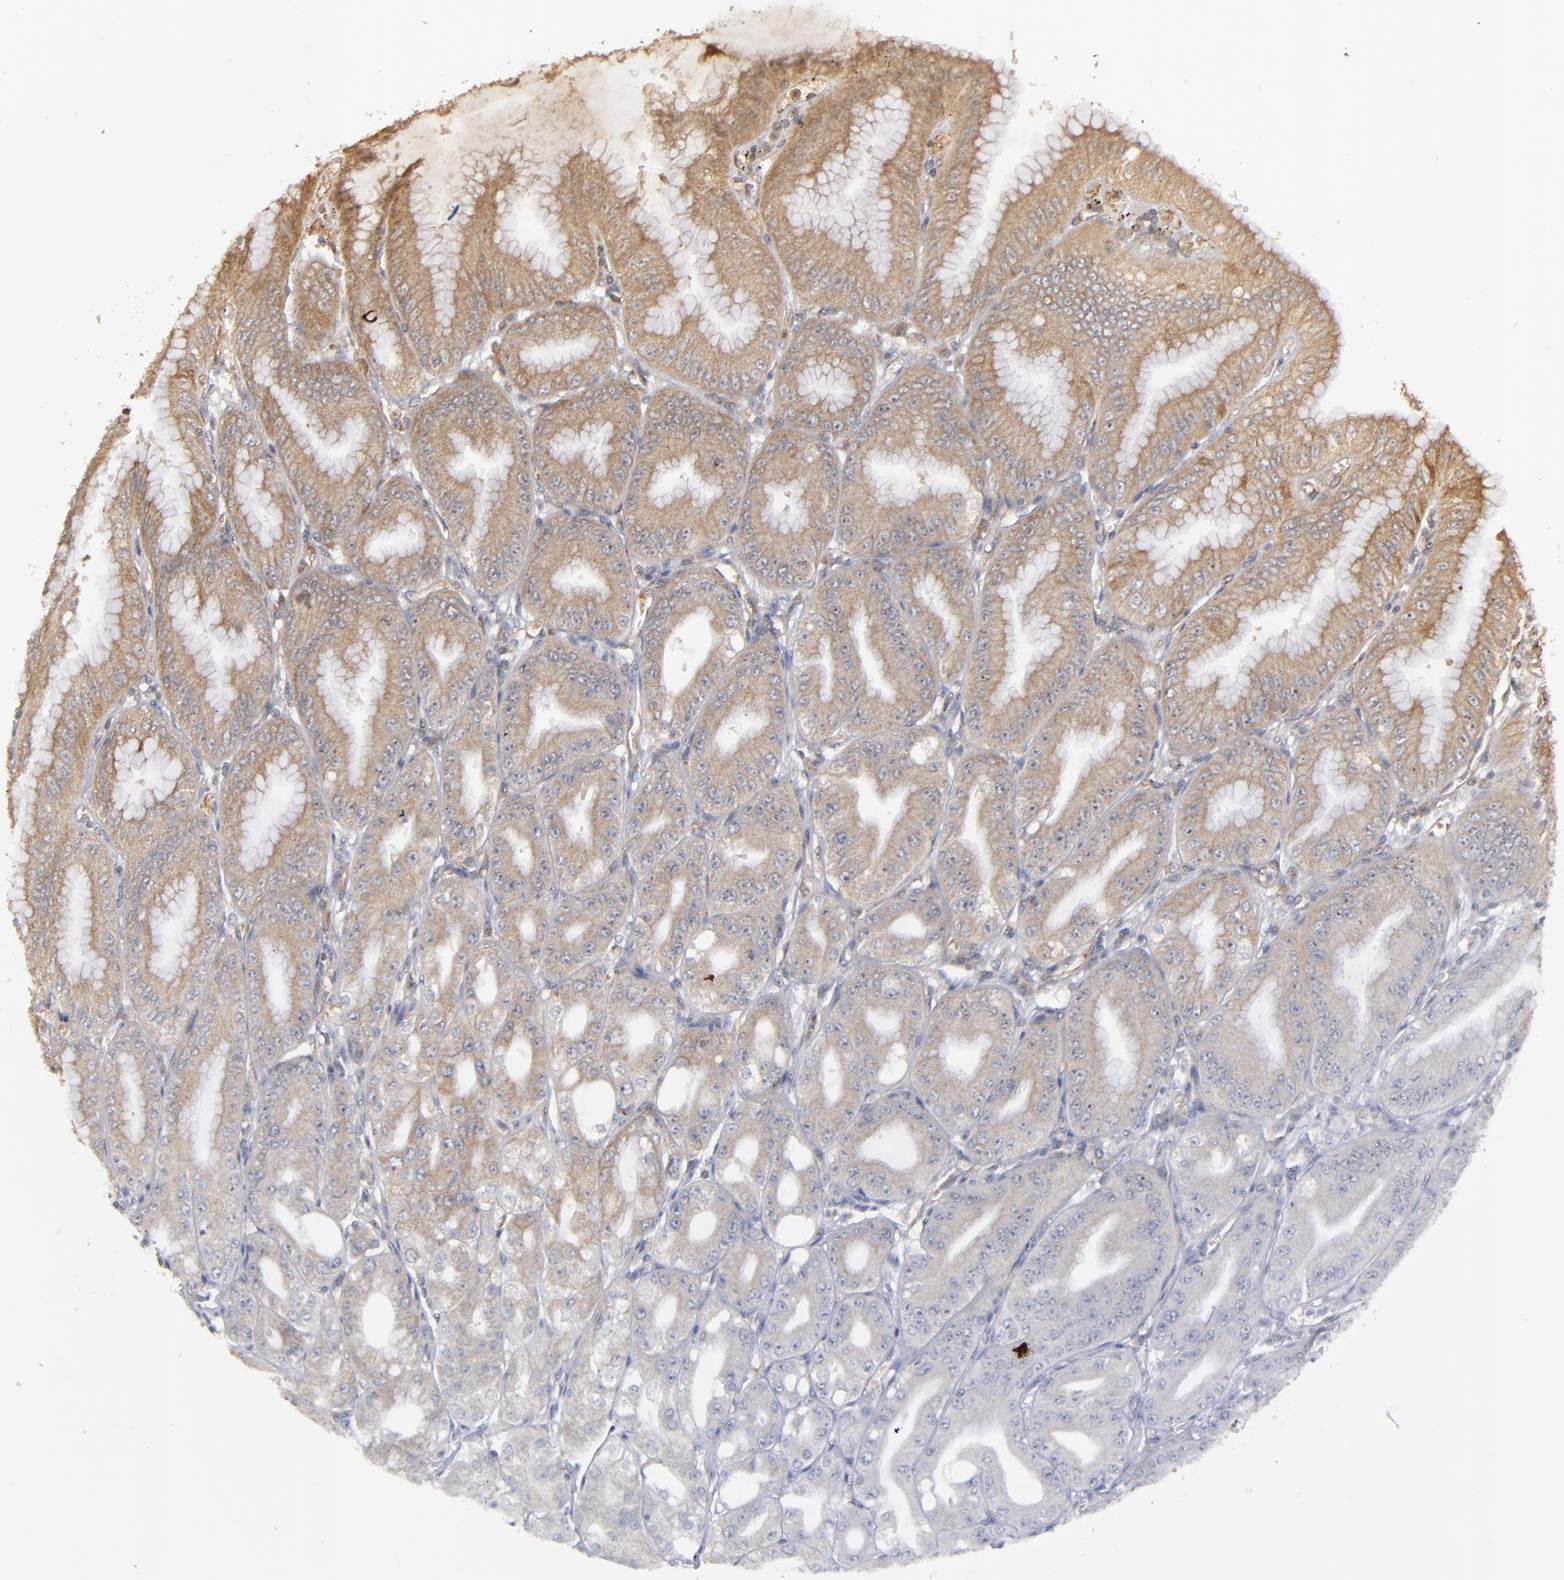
{"staining": {"intensity": "moderate", "quantity": "25%-75%", "location": "cytoplasmic/membranous"}, "tissue": "stomach", "cell_type": "Glandular cells", "image_type": "normal", "snomed": [{"axis": "morphology", "description": "Normal tissue, NOS"}, {"axis": "topography", "description": "Stomach, lower"}], "caption": "This image reveals normal stomach stained with IHC to label a protein in brown. The cytoplasmic/membranous of glandular cells show moderate positivity for the protein. Nuclei are counter-stained blue.", "gene": "BDKRB1", "patient": {"sex": "male", "age": 71}}